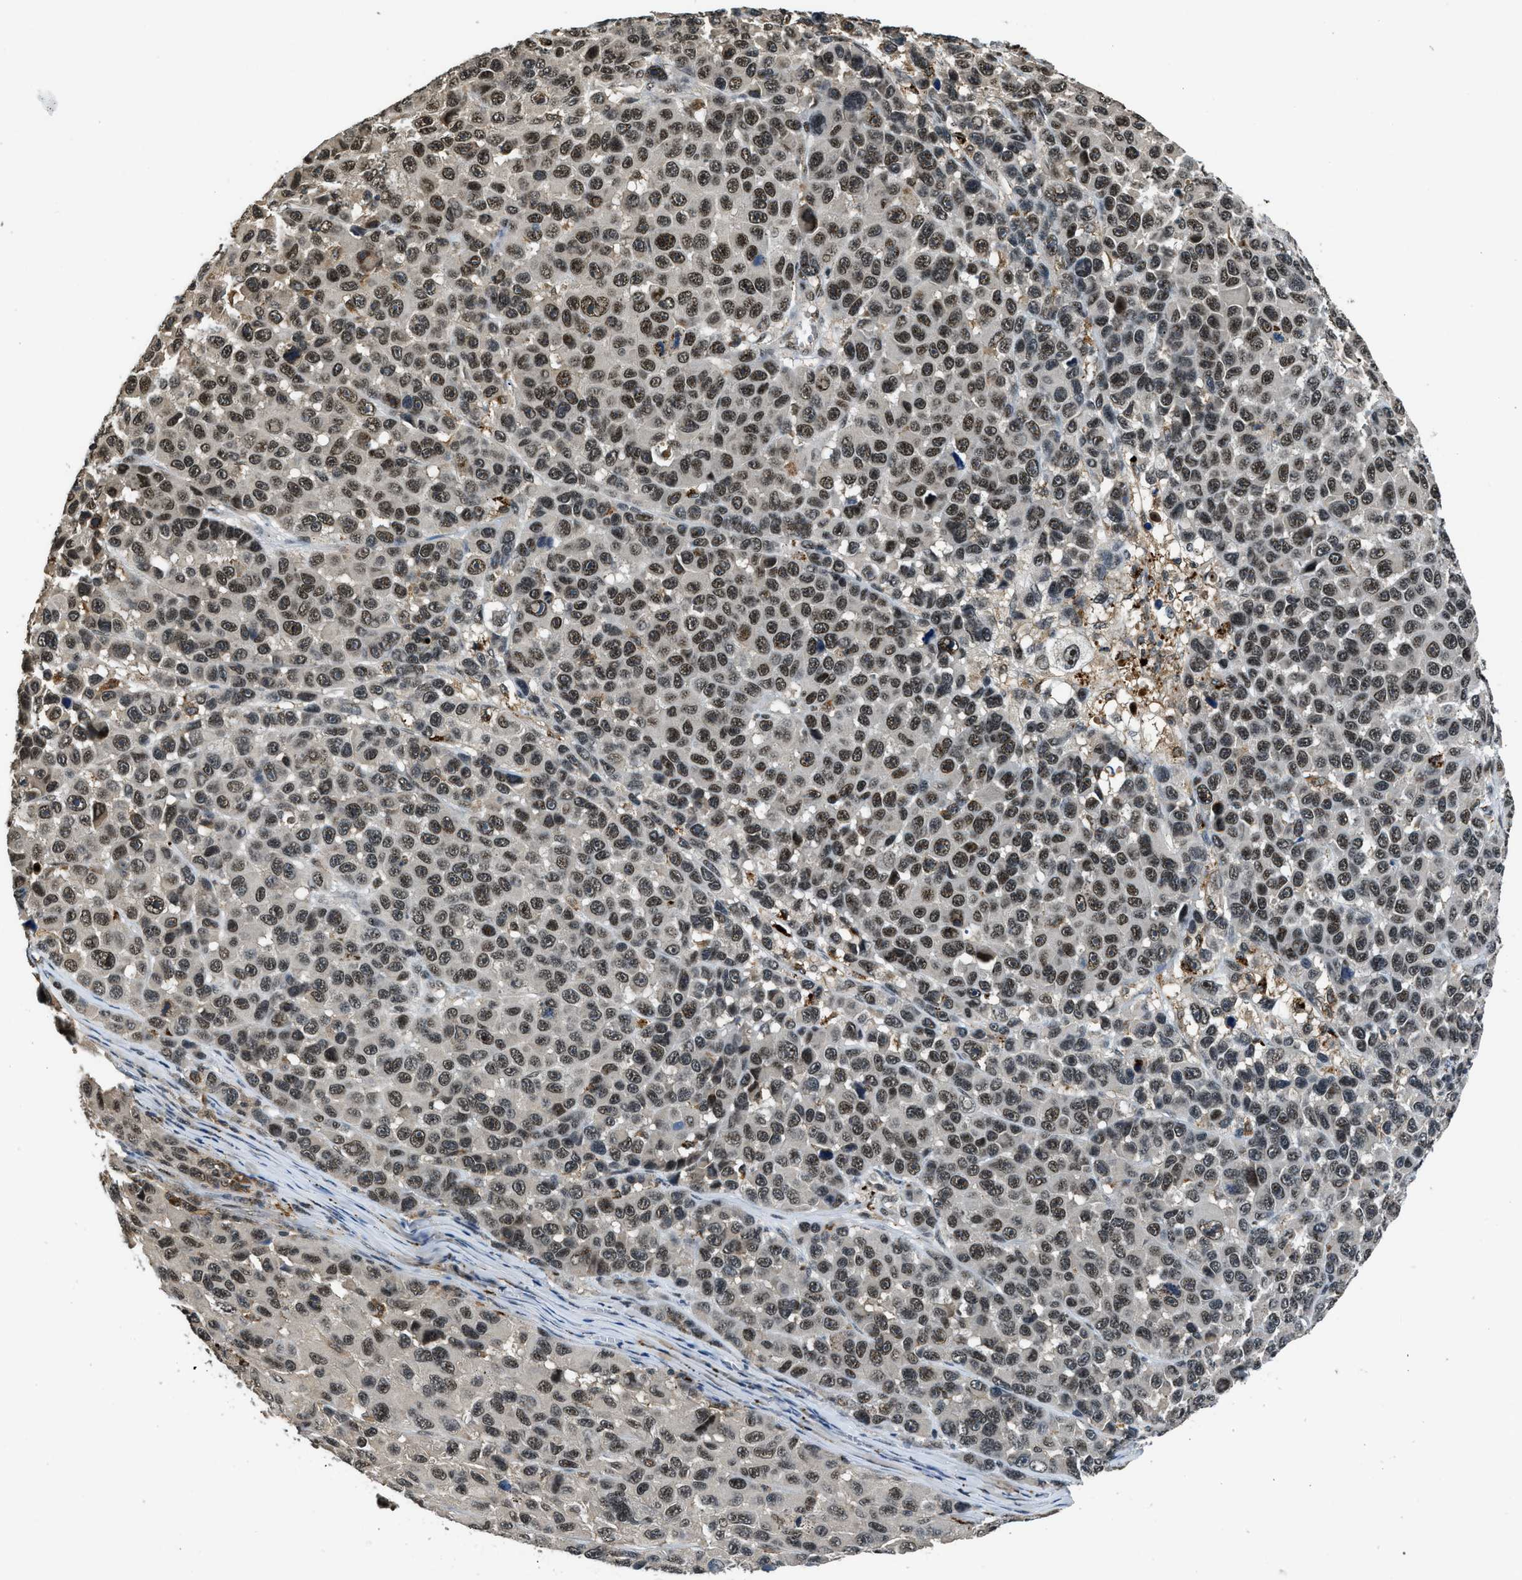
{"staining": {"intensity": "moderate", "quantity": ">75%", "location": "nuclear"}, "tissue": "melanoma", "cell_type": "Tumor cells", "image_type": "cancer", "snomed": [{"axis": "morphology", "description": "Malignant melanoma, NOS"}, {"axis": "topography", "description": "Skin"}], "caption": "Protein positivity by immunohistochemistry displays moderate nuclear staining in approximately >75% of tumor cells in melanoma.", "gene": "SLC15A4", "patient": {"sex": "male", "age": 53}}